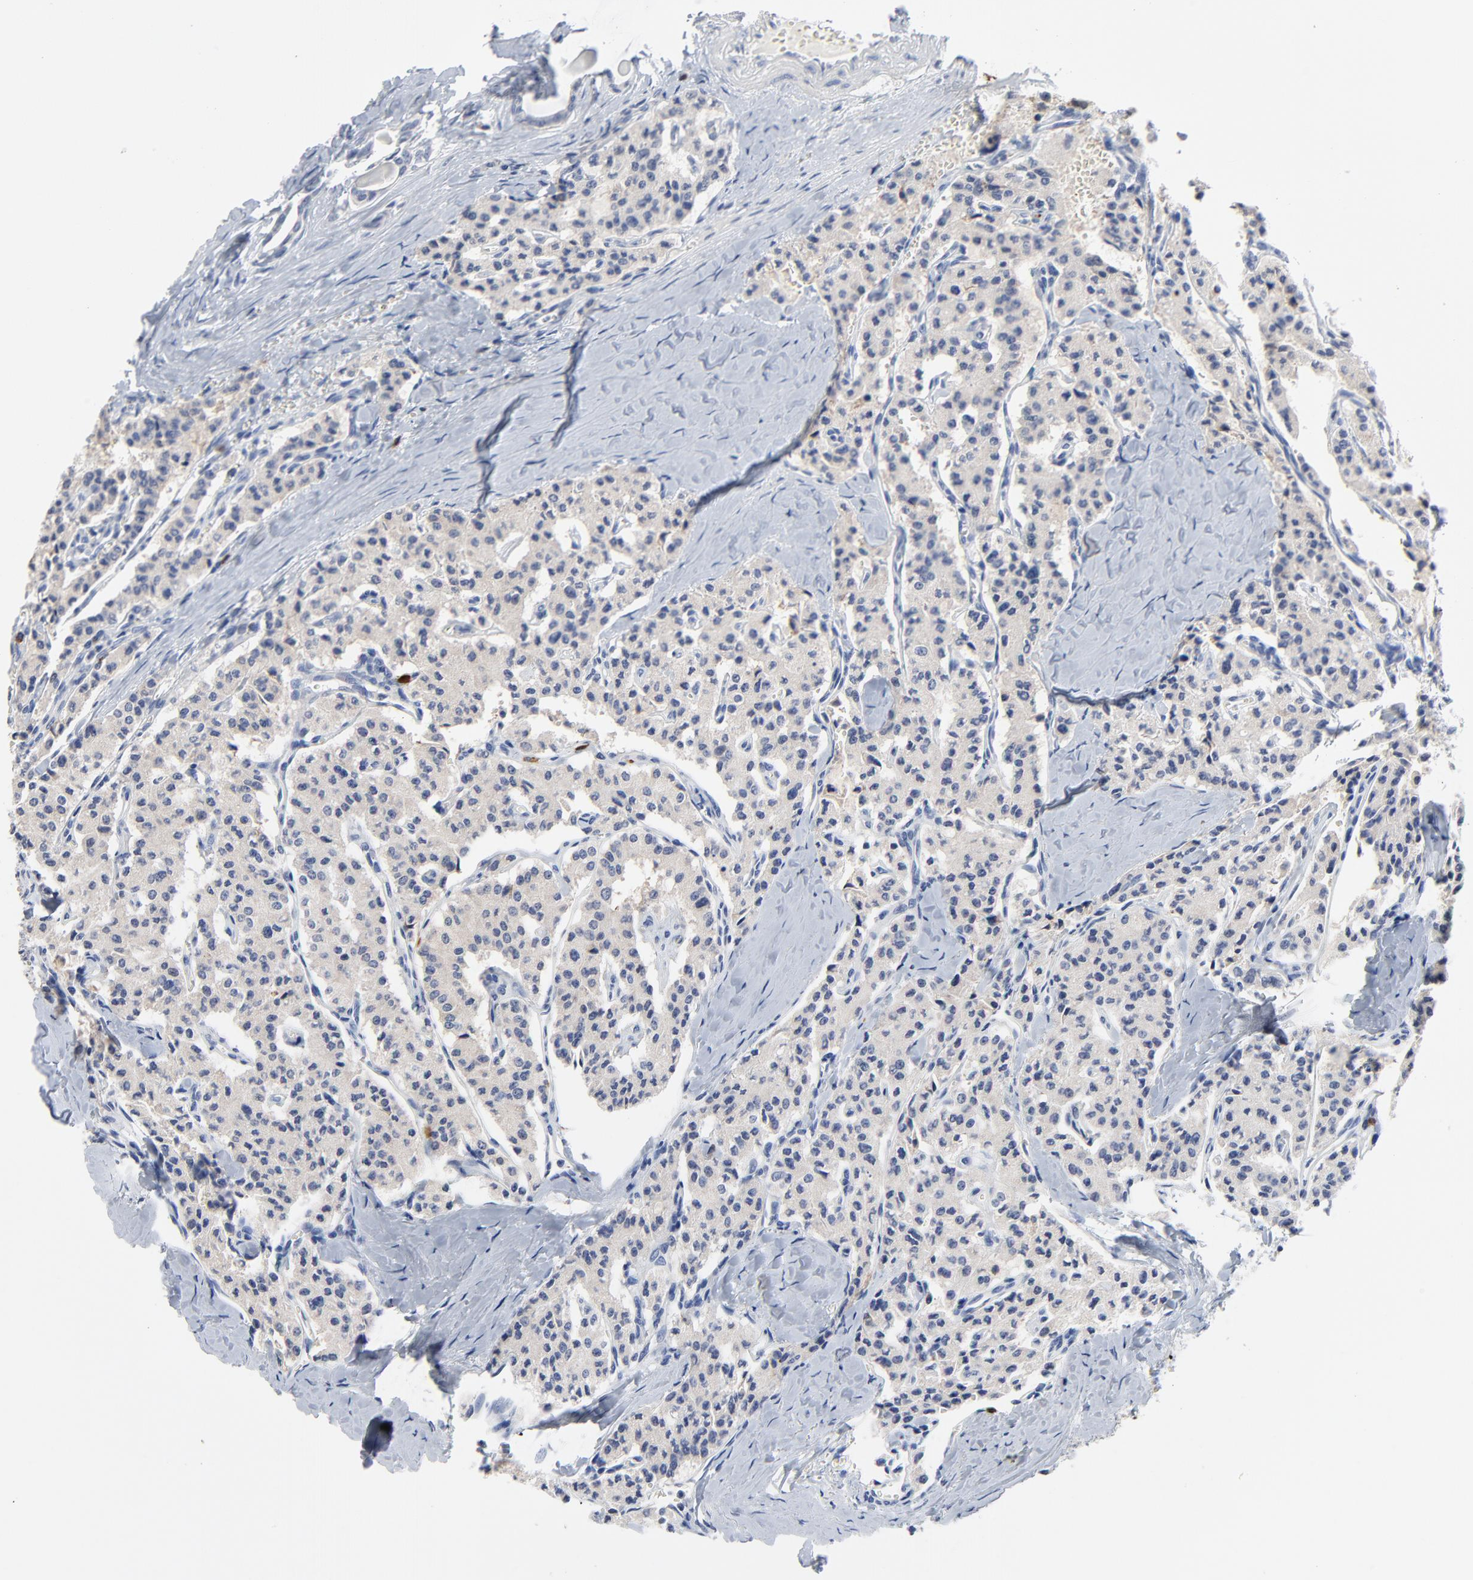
{"staining": {"intensity": "negative", "quantity": "none", "location": "none"}, "tissue": "carcinoid", "cell_type": "Tumor cells", "image_type": "cancer", "snomed": [{"axis": "morphology", "description": "Carcinoid, malignant, NOS"}, {"axis": "topography", "description": "Bronchus"}], "caption": "This is an immunohistochemistry (IHC) image of human malignant carcinoid. There is no staining in tumor cells.", "gene": "FBXL5", "patient": {"sex": "male", "age": 55}}